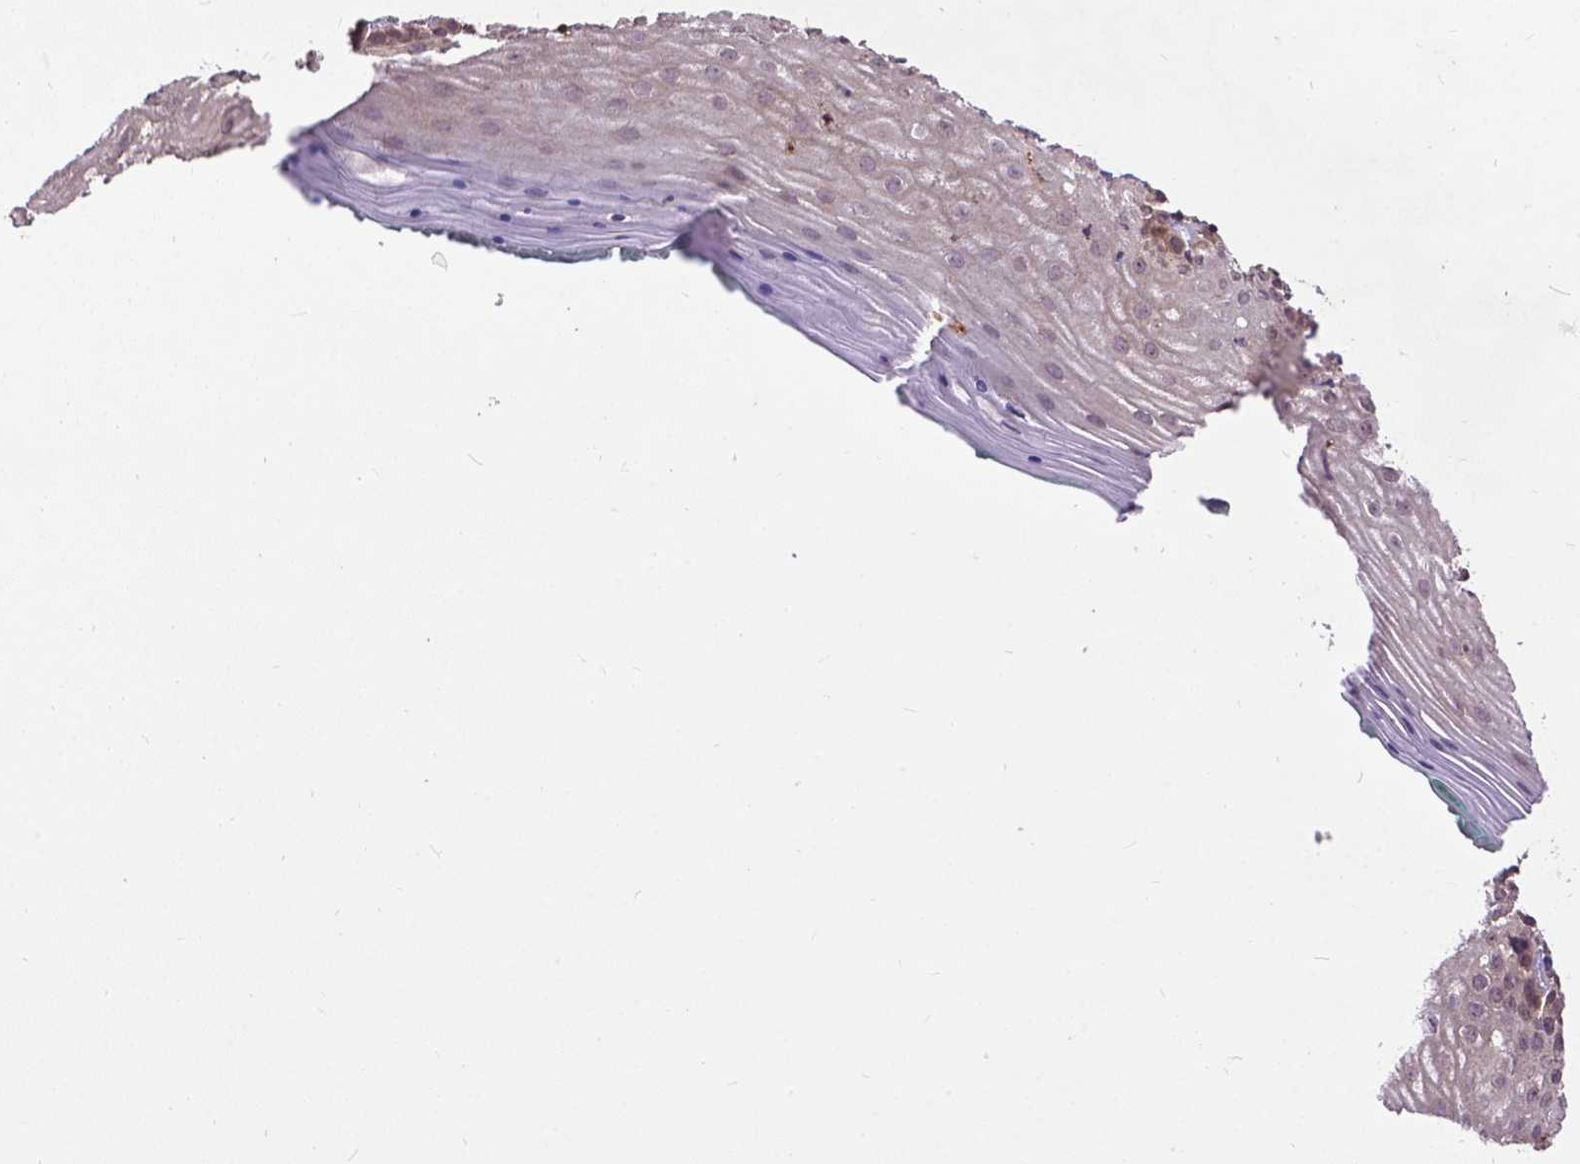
{"staining": {"intensity": "moderate", "quantity": ">75%", "location": "cytoplasmic/membranous,nuclear"}, "tissue": "vagina", "cell_type": "Squamous epithelial cells", "image_type": "normal", "snomed": [{"axis": "morphology", "description": "Normal tissue, NOS"}, {"axis": "topography", "description": "Vagina"}], "caption": "A high-resolution photomicrograph shows IHC staining of unremarkable vagina, which exhibits moderate cytoplasmic/membranous,nuclear positivity in about >75% of squamous epithelial cells. (brown staining indicates protein expression, while blue staining denotes nuclei).", "gene": "ZNF616", "patient": {"sex": "female", "age": 45}}